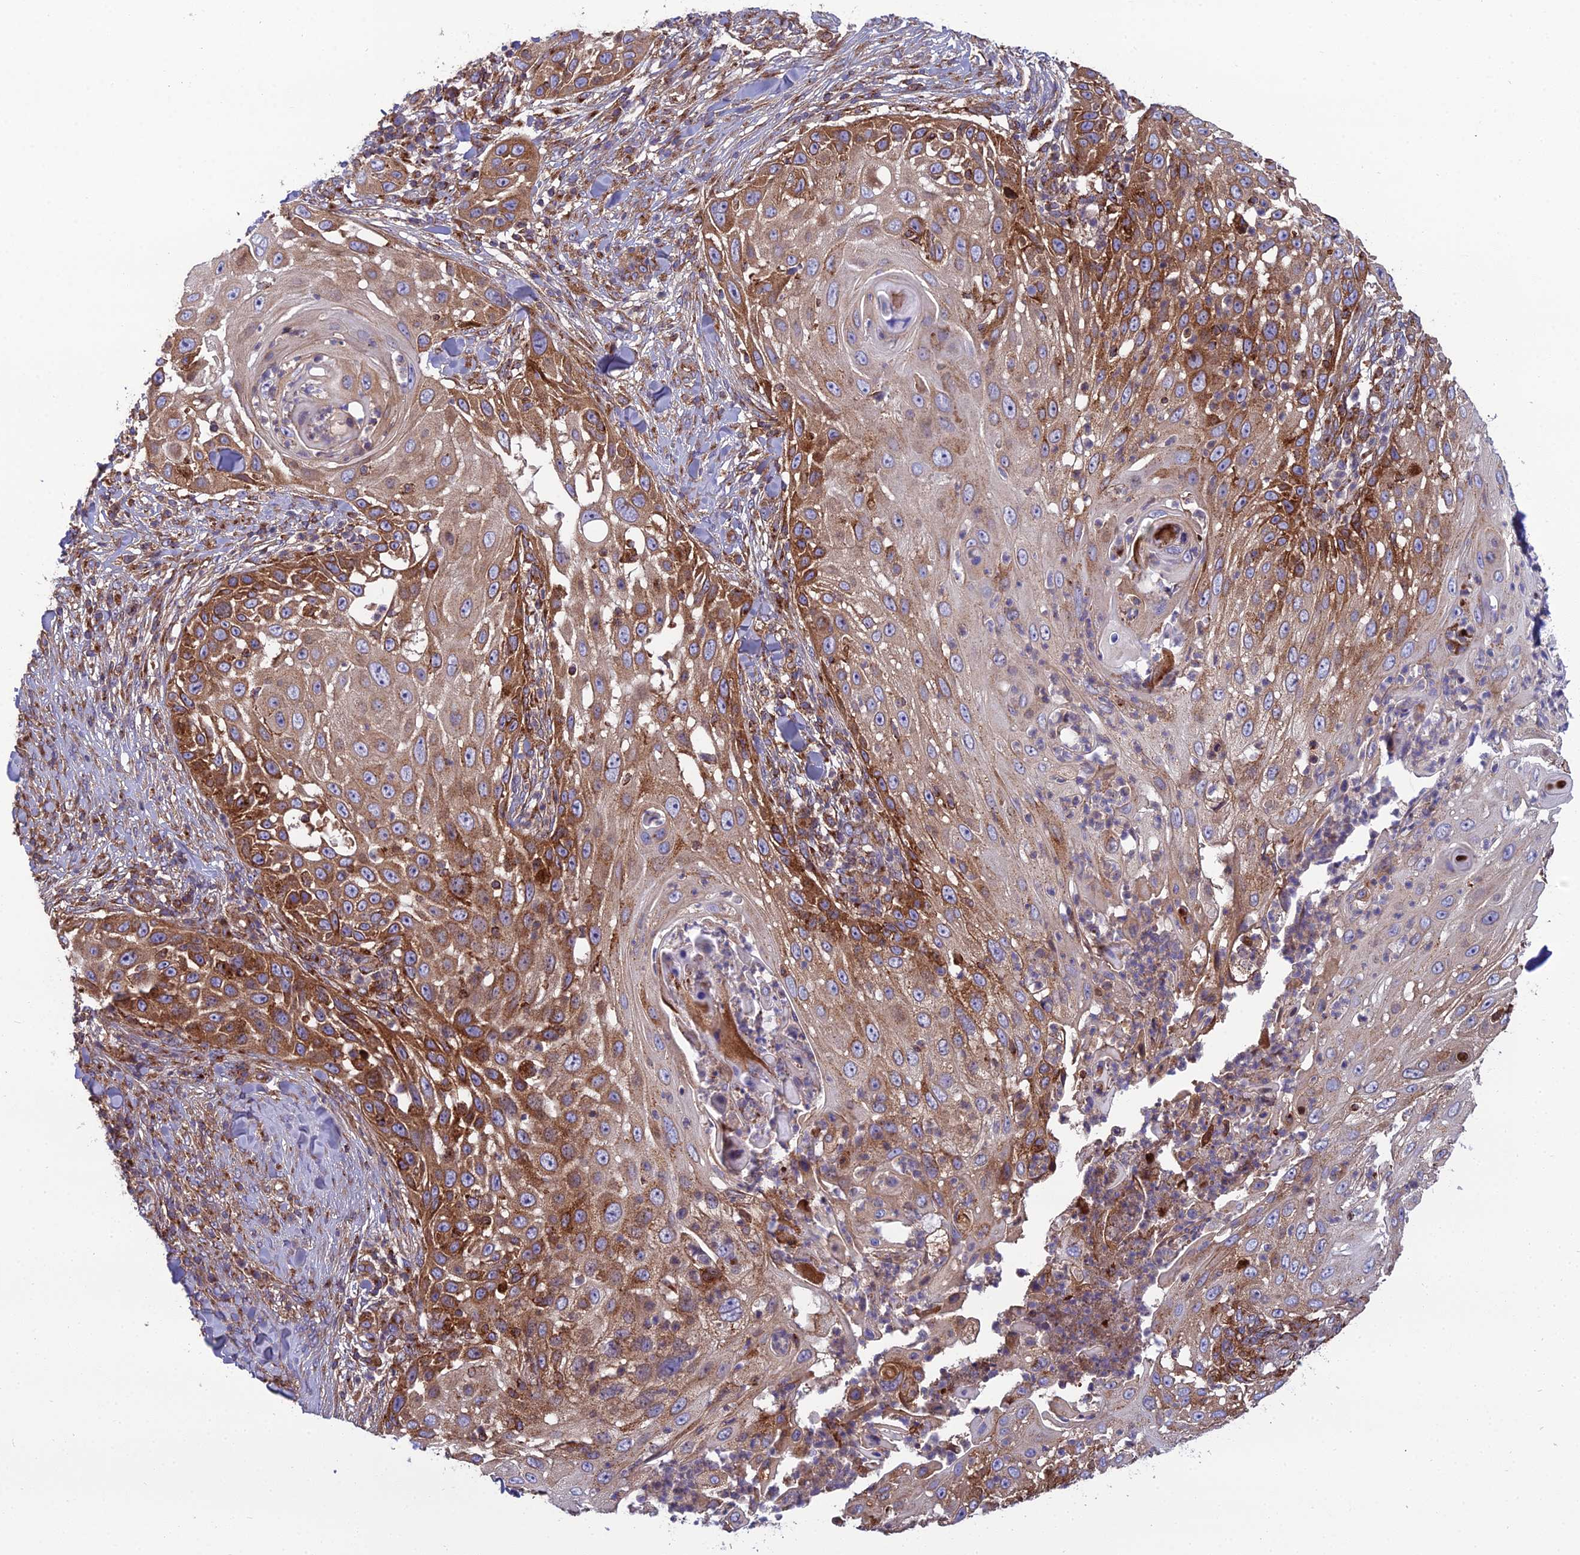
{"staining": {"intensity": "moderate", "quantity": "25%-75%", "location": "cytoplasmic/membranous"}, "tissue": "skin cancer", "cell_type": "Tumor cells", "image_type": "cancer", "snomed": [{"axis": "morphology", "description": "Squamous cell carcinoma, NOS"}, {"axis": "topography", "description": "Skin"}], "caption": "Approximately 25%-75% of tumor cells in skin cancer (squamous cell carcinoma) show moderate cytoplasmic/membranous protein positivity as visualized by brown immunohistochemical staining.", "gene": "LNPEP", "patient": {"sex": "female", "age": 44}}